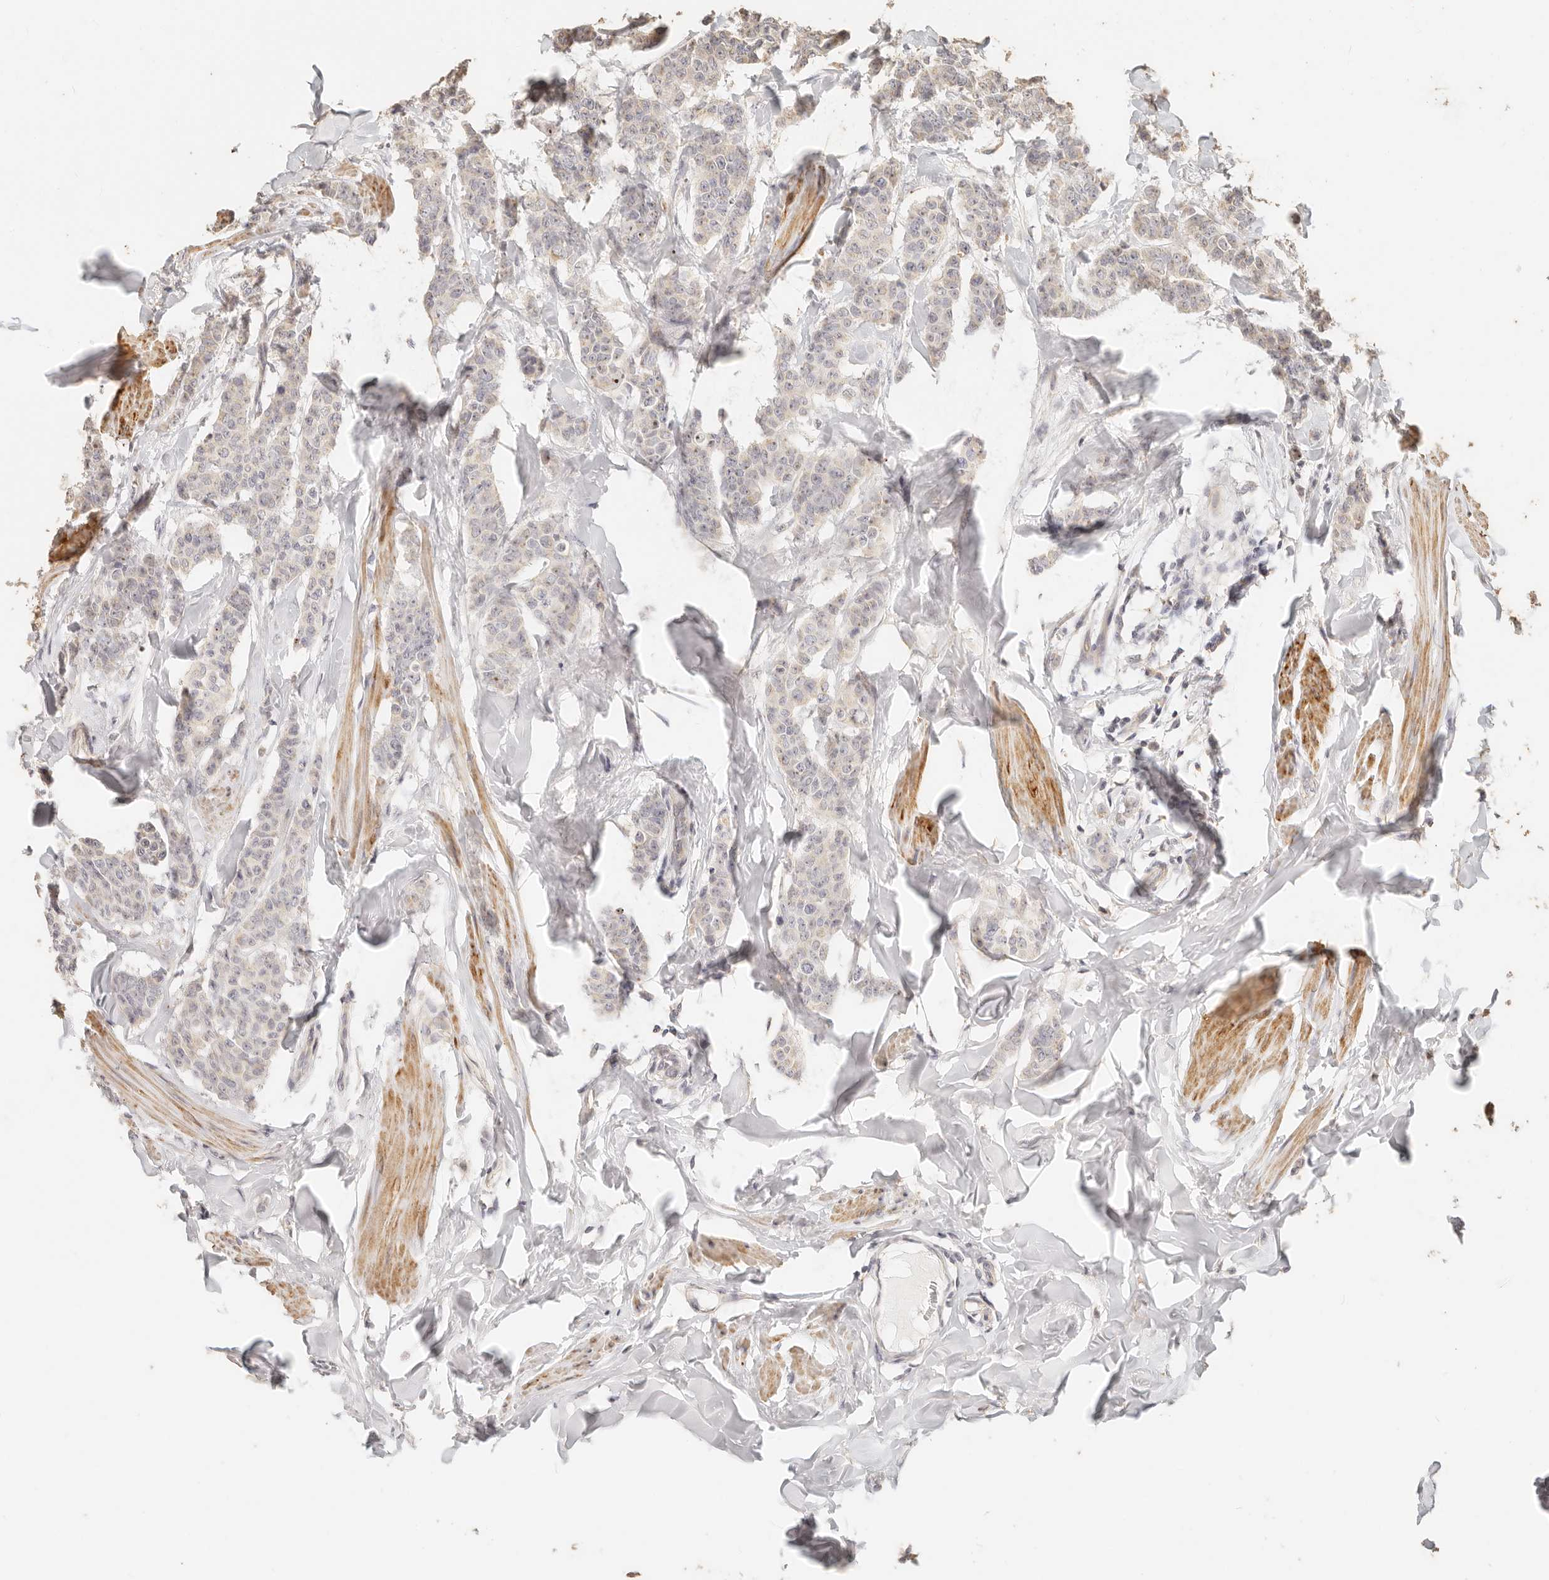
{"staining": {"intensity": "moderate", "quantity": "<25%", "location": "nuclear"}, "tissue": "breast cancer", "cell_type": "Tumor cells", "image_type": "cancer", "snomed": [{"axis": "morphology", "description": "Duct carcinoma"}, {"axis": "topography", "description": "Breast"}], "caption": "High-power microscopy captured an immunohistochemistry (IHC) image of breast infiltrating ductal carcinoma, revealing moderate nuclear positivity in about <25% of tumor cells. Nuclei are stained in blue.", "gene": "PTPN22", "patient": {"sex": "female", "age": 40}}